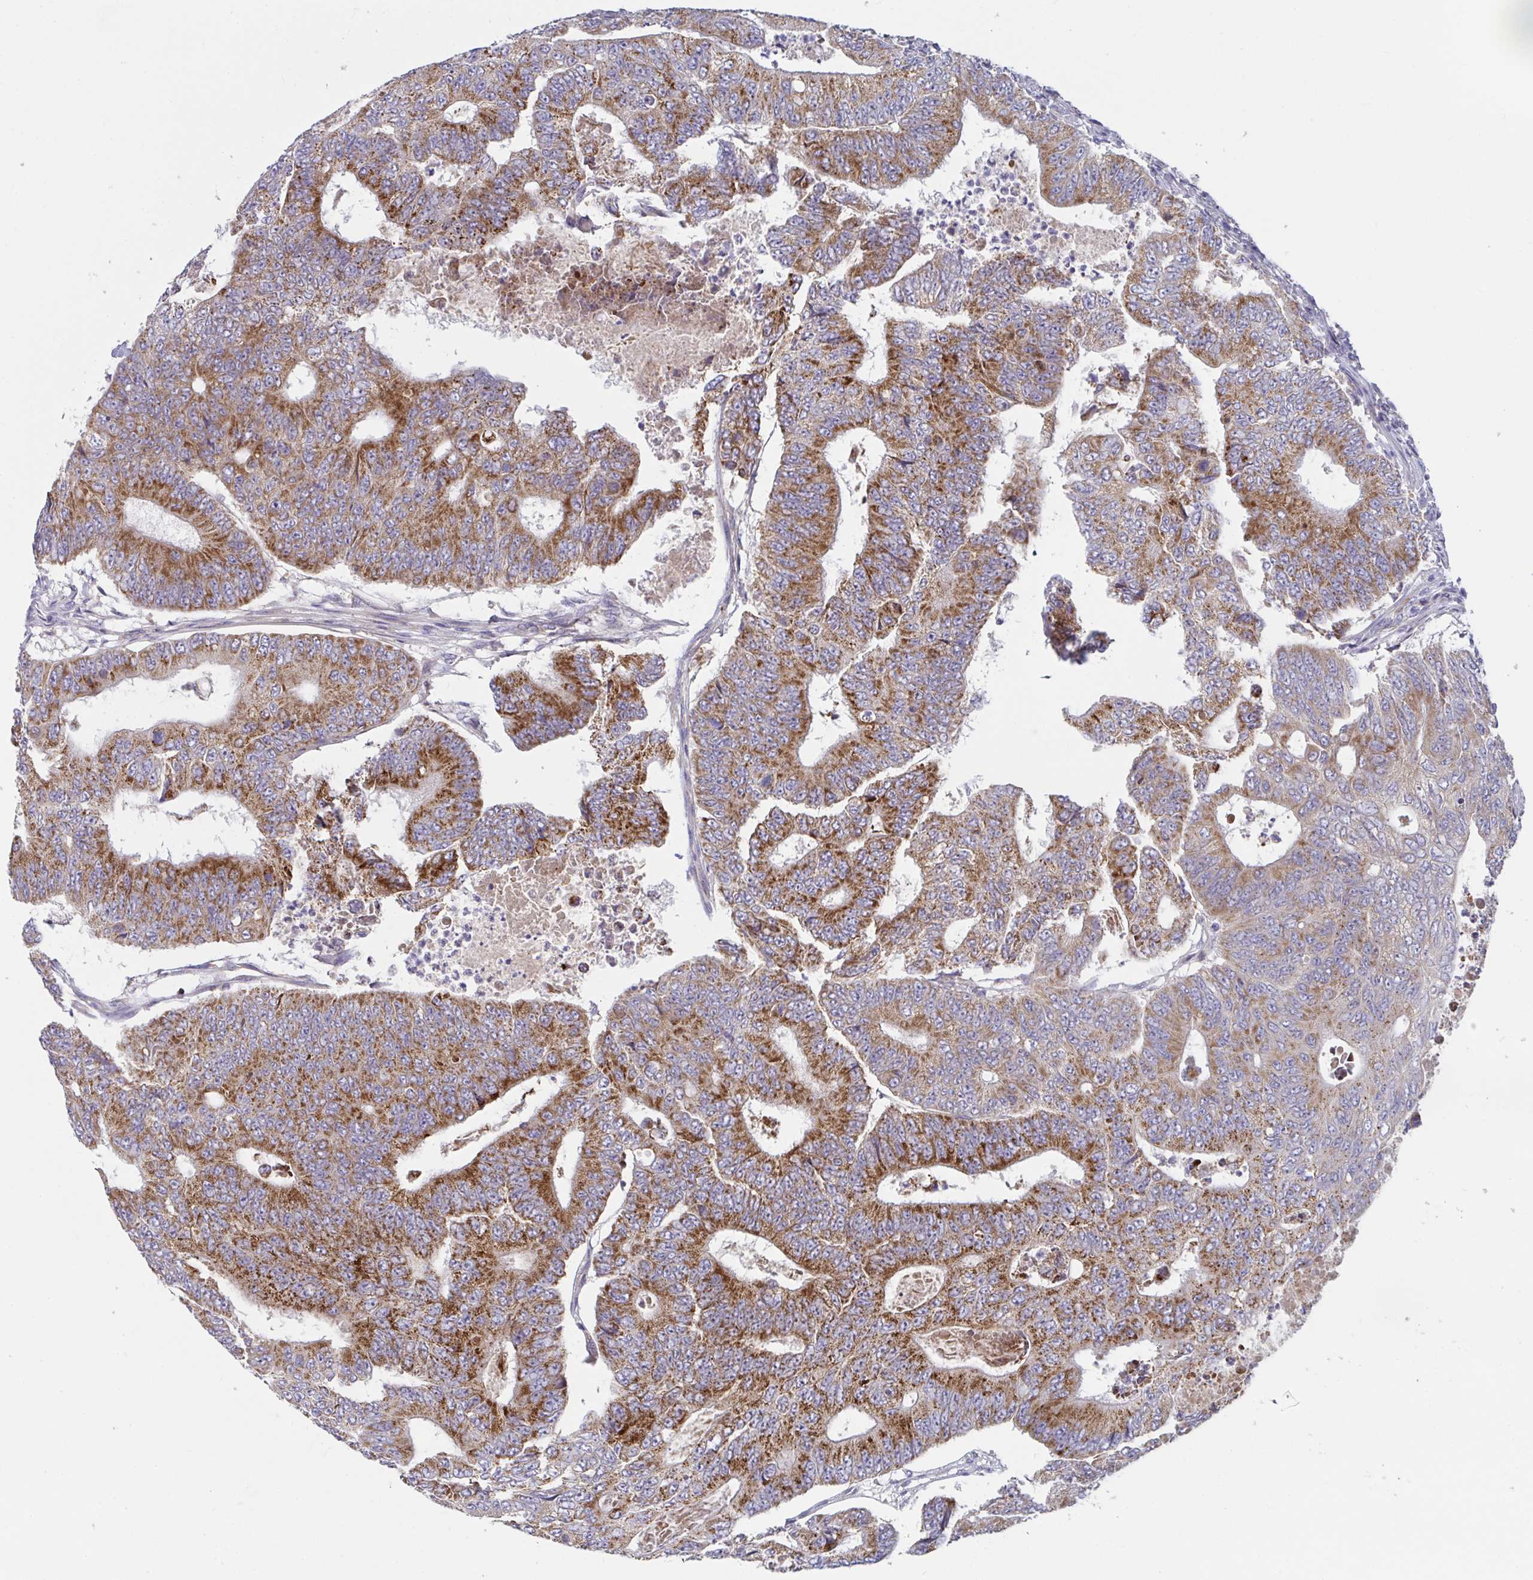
{"staining": {"intensity": "moderate", "quantity": ">75%", "location": "cytoplasmic/membranous"}, "tissue": "colorectal cancer", "cell_type": "Tumor cells", "image_type": "cancer", "snomed": [{"axis": "morphology", "description": "Adenocarcinoma, NOS"}, {"axis": "topography", "description": "Colon"}], "caption": "IHC photomicrograph of neoplastic tissue: colorectal cancer (adenocarcinoma) stained using IHC displays medium levels of moderate protein expression localized specifically in the cytoplasmic/membranous of tumor cells, appearing as a cytoplasmic/membranous brown color.", "gene": "MRPS2", "patient": {"sex": "female", "age": 48}}